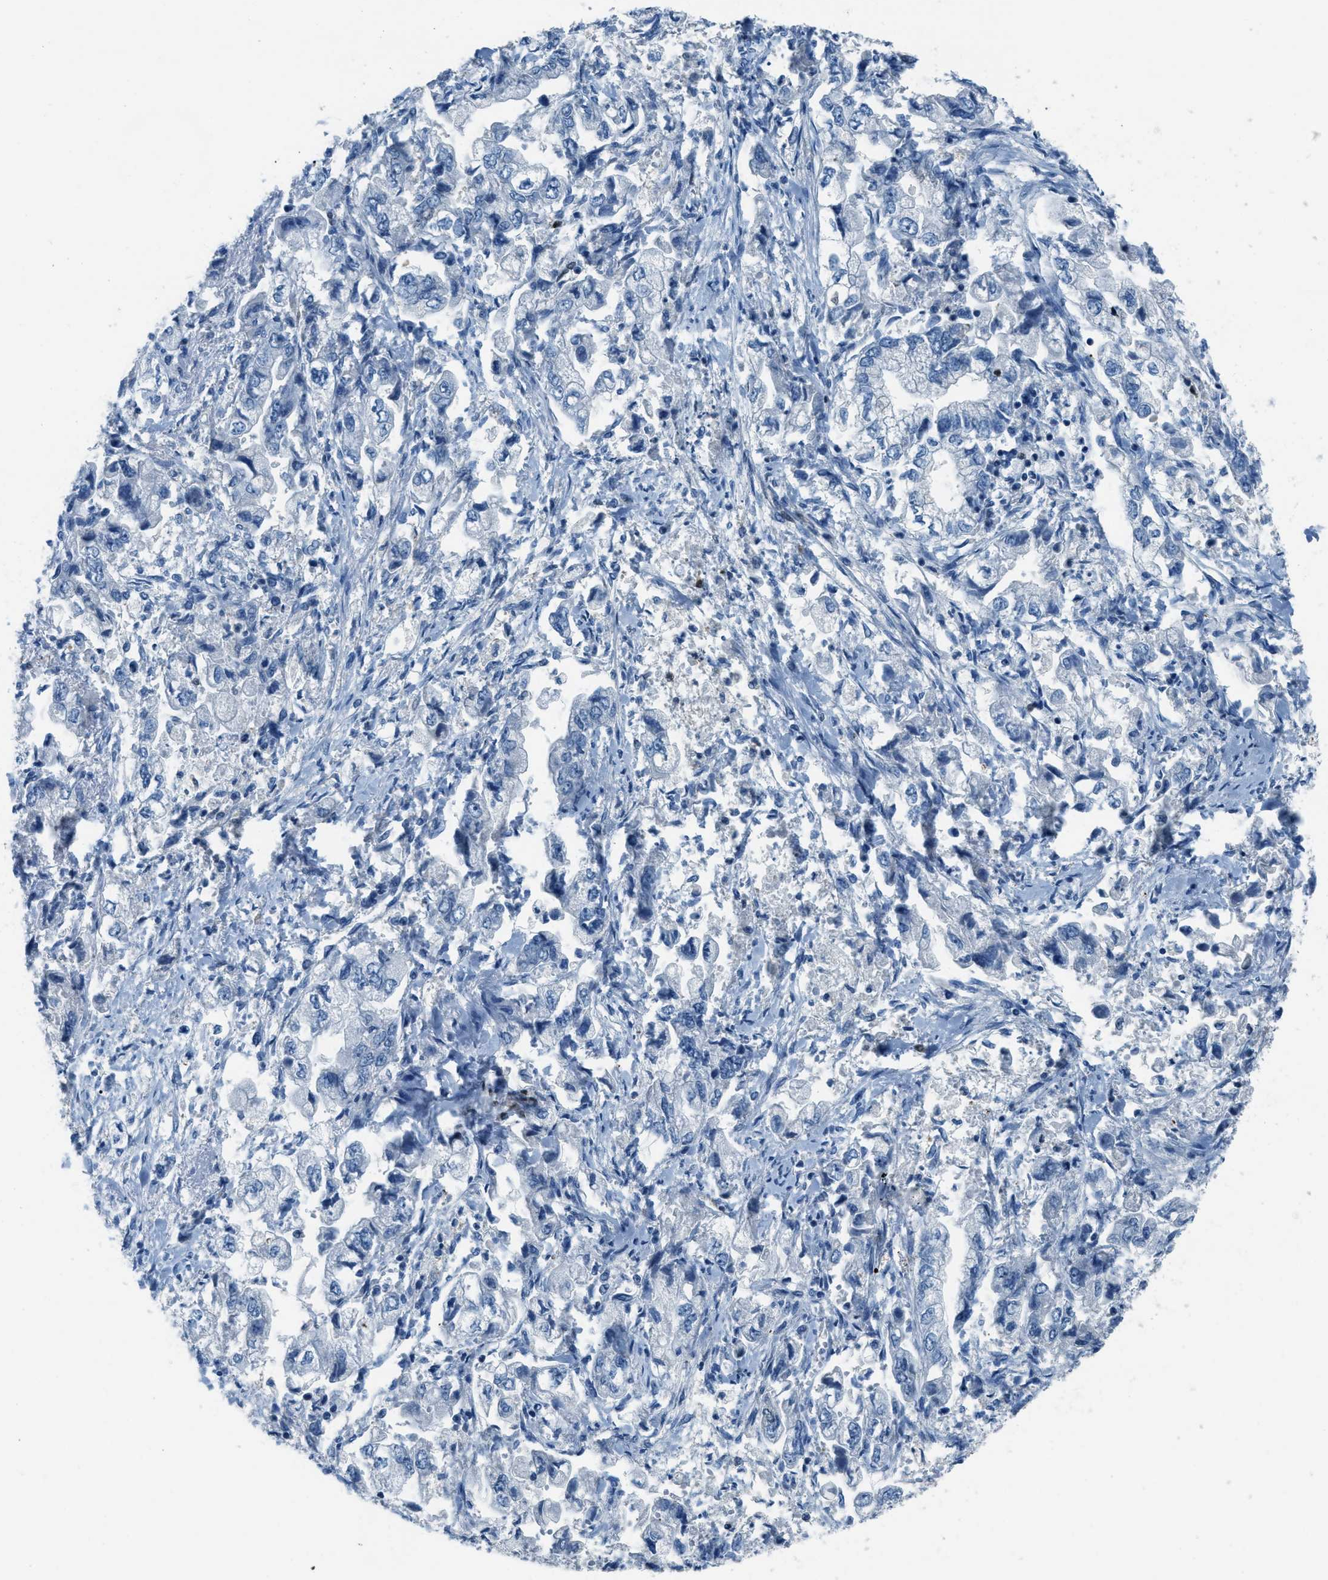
{"staining": {"intensity": "negative", "quantity": "none", "location": "none"}, "tissue": "stomach cancer", "cell_type": "Tumor cells", "image_type": "cancer", "snomed": [{"axis": "morphology", "description": "Normal tissue, NOS"}, {"axis": "morphology", "description": "Adenocarcinoma, NOS"}, {"axis": "topography", "description": "Stomach"}], "caption": "This is an IHC micrograph of adenocarcinoma (stomach). There is no positivity in tumor cells.", "gene": "OGFR", "patient": {"sex": "male", "age": 62}}